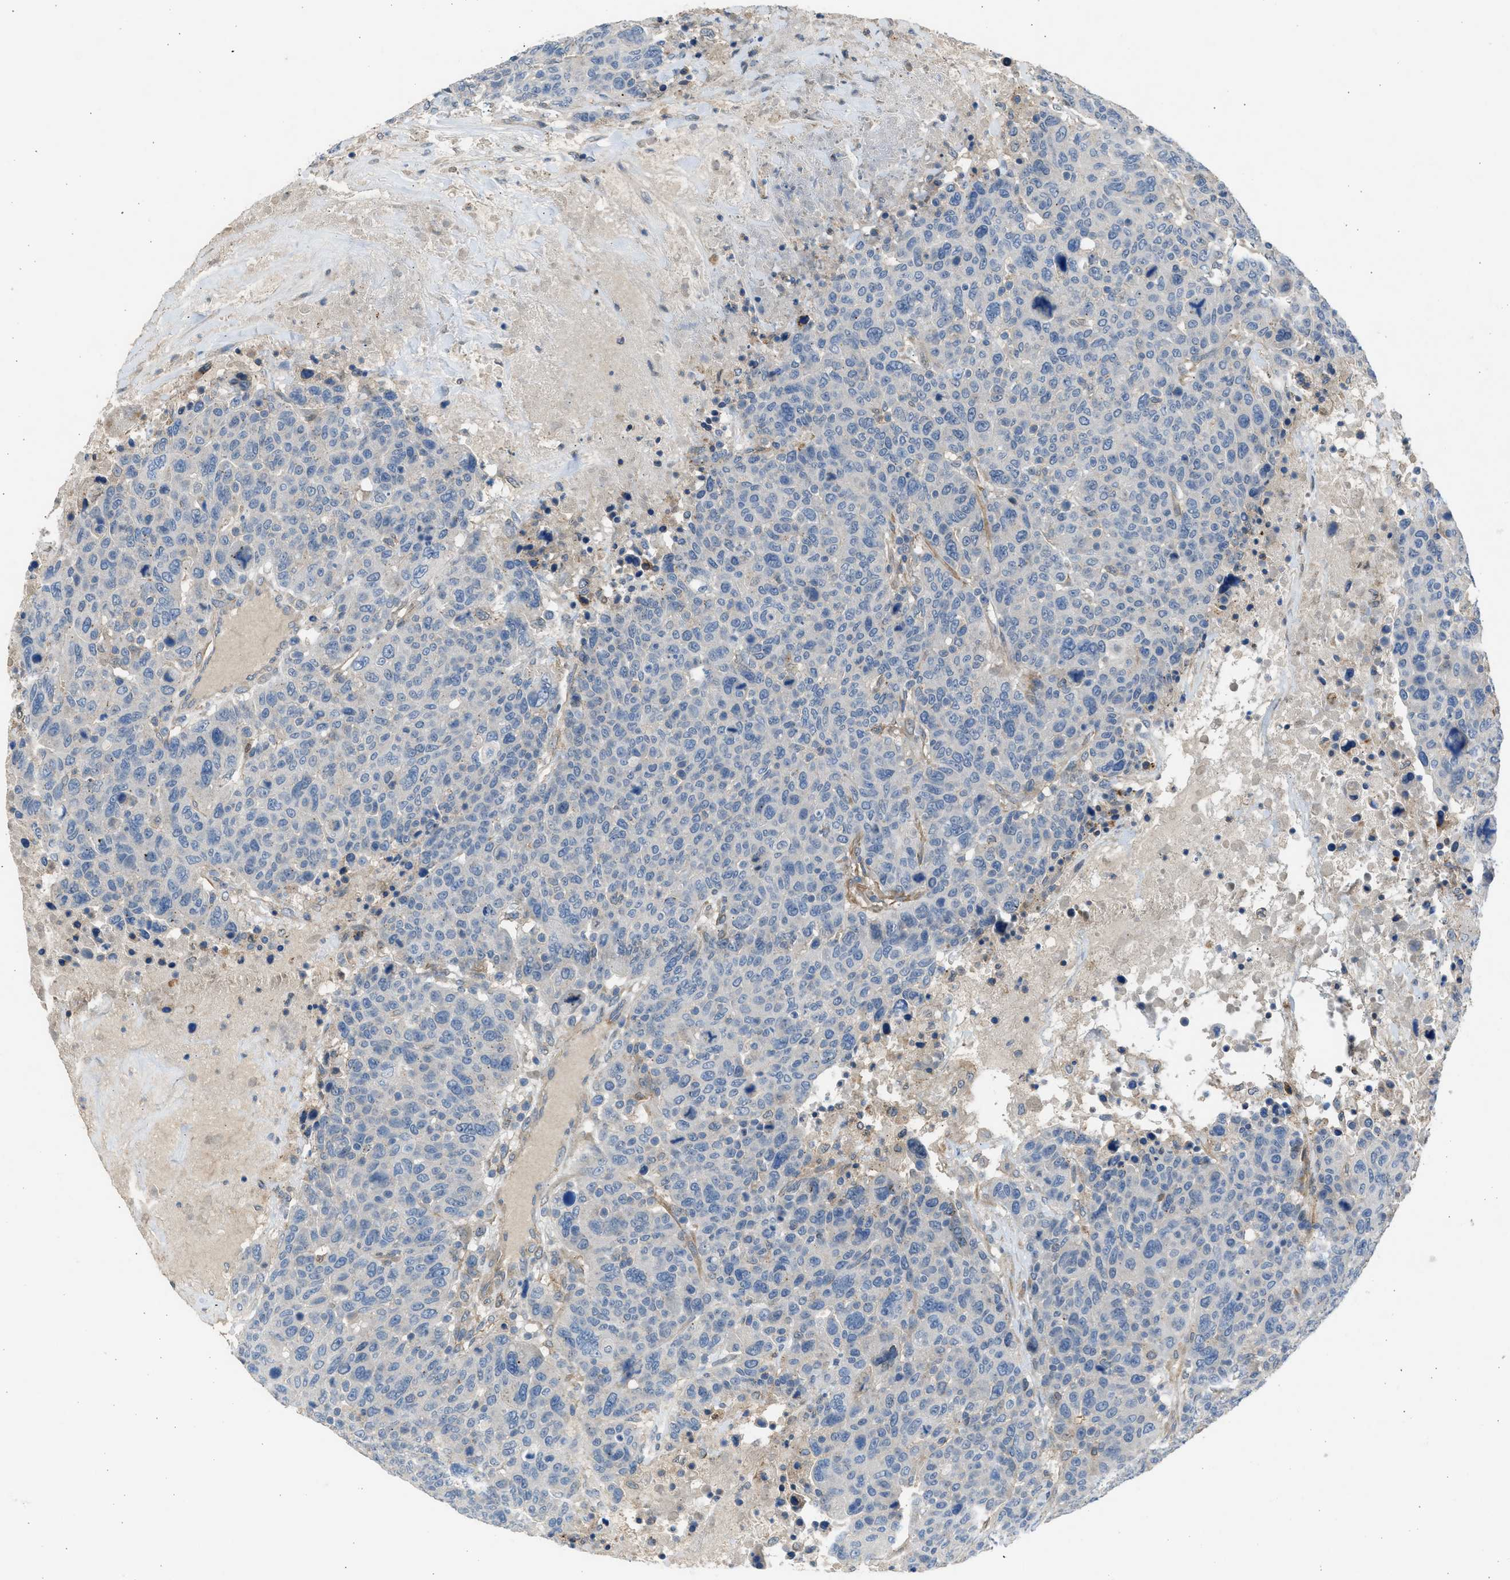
{"staining": {"intensity": "negative", "quantity": "none", "location": "none"}, "tissue": "breast cancer", "cell_type": "Tumor cells", "image_type": "cancer", "snomed": [{"axis": "morphology", "description": "Duct carcinoma"}, {"axis": "topography", "description": "Breast"}], "caption": "Immunohistochemistry of human breast cancer reveals no positivity in tumor cells.", "gene": "PCNX3", "patient": {"sex": "female", "age": 37}}